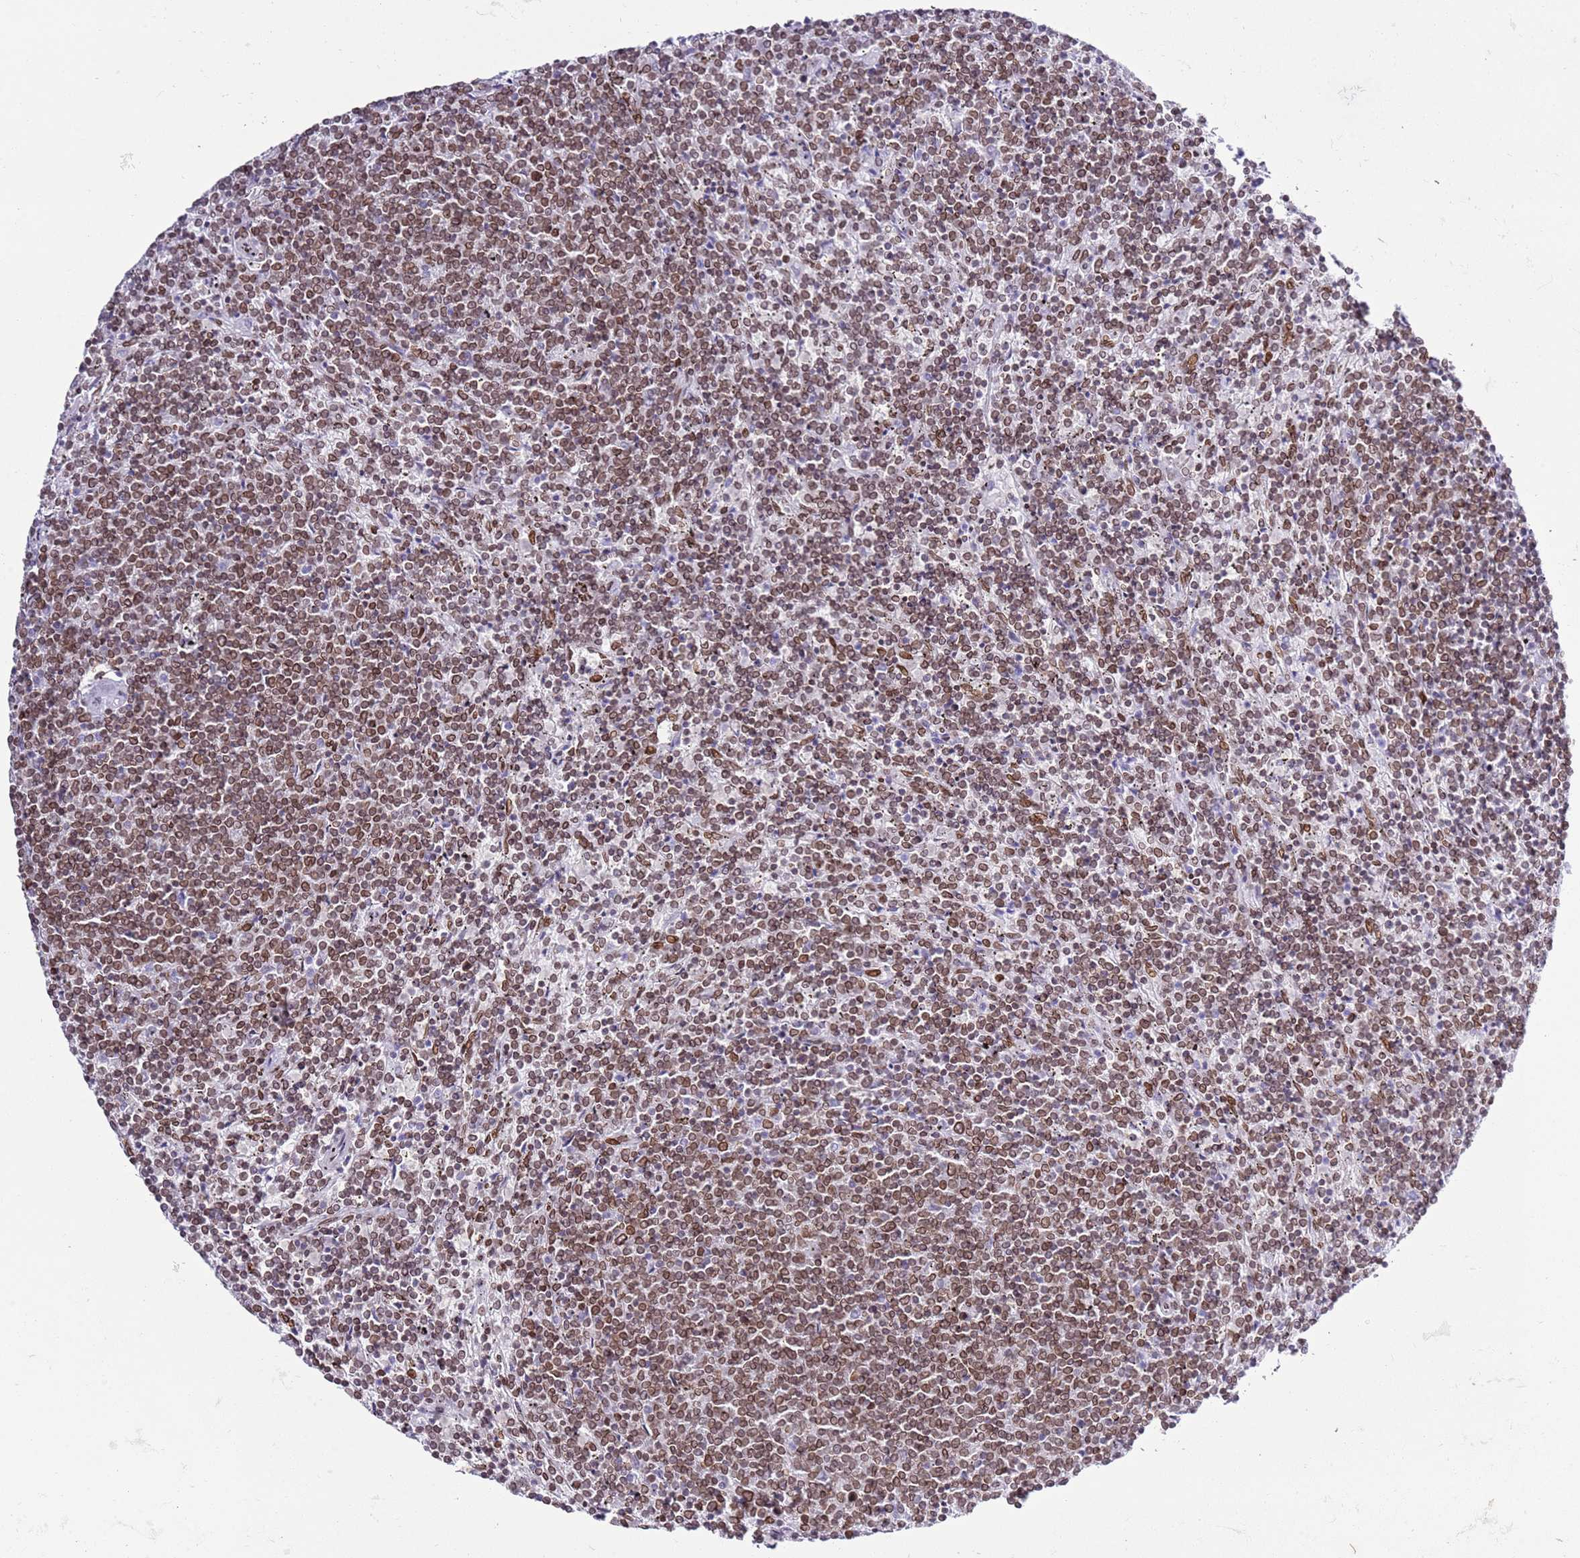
{"staining": {"intensity": "moderate", "quantity": ">75%", "location": "cytoplasmic/membranous,nuclear"}, "tissue": "lymphoma", "cell_type": "Tumor cells", "image_type": "cancer", "snomed": [{"axis": "morphology", "description": "Malignant lymphoma, non-Hodgkin's type, Low grade"}, {"axis": "topography", "description": "Spleen"}], "caption": "Immunohistochemistry staining of low-grade malignant lymphoma, non-Hodgkin's type, which displays medium levels of moderate cytoplasmic/membranous and nuclear expression in about >75% of tumor cells indicating moderate cytoplasmic/membranous and nuclear protein staining. The staining was performed using DAB (3,3'-diaminobenzidine) (brown) for protein detection and nuclei were counterstained in hematoxylin (blue).", "gene": "POU6F1", "patient": {"sex": "female", "age": 50}}